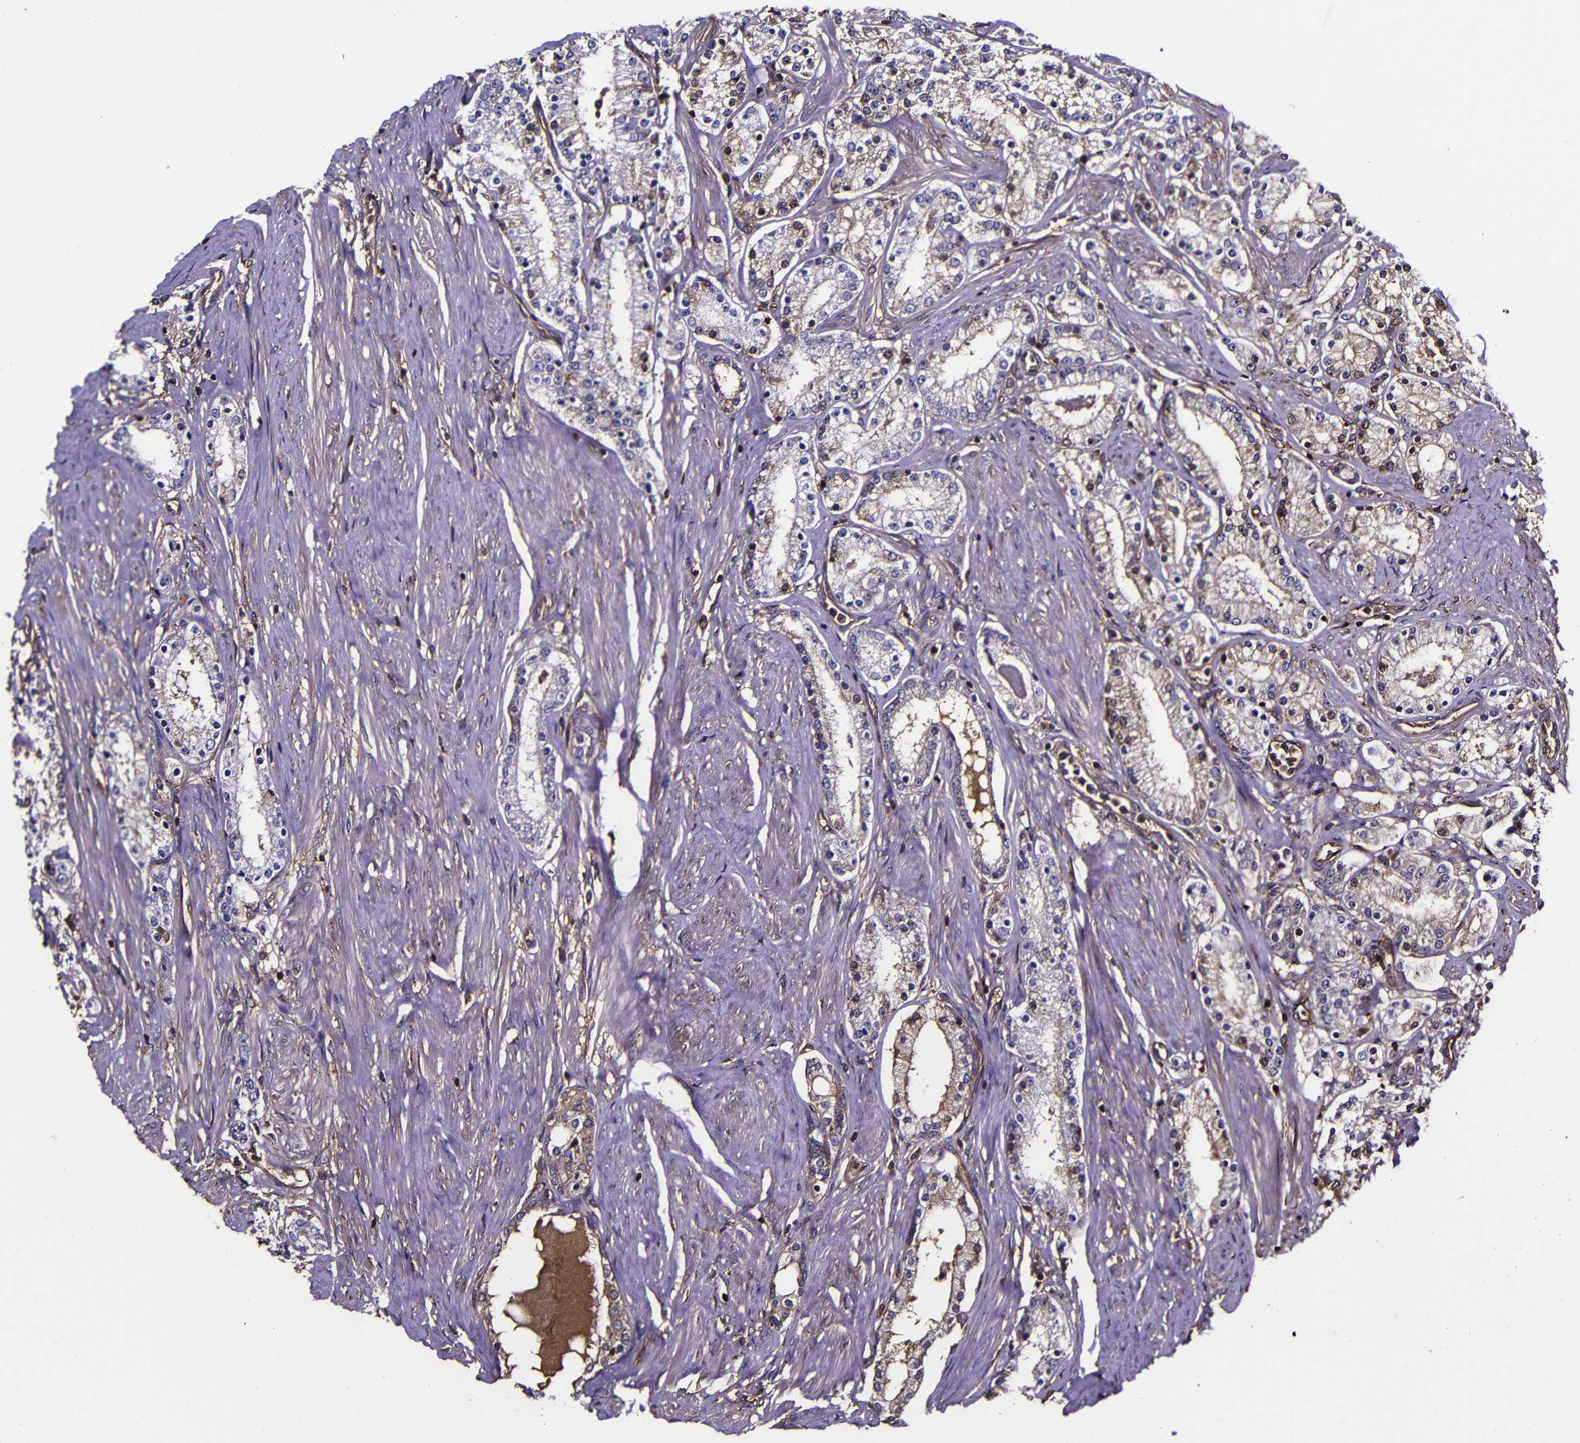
{"staining": {"intensity": "weak", "quantity": "<25%", "location": "cytoplasmic/membranous"}, "tissue": "prostate cancer", "cell_type": "Tumor cells", "image_type": "cancer", "snomed": [{"axis": "morphology", "description": "Adenocarcinoma, Low grade"}, {"axis": "topography", "description": "Prostate"}], "caption": "DAB (3,3'-diaminobenzidine) immunohistochemical staining of human prostate cancer demonstrates no significant positivity in tumor cells.", "gene": "MSN", "patient": {"sex": "male", "age": 63}}